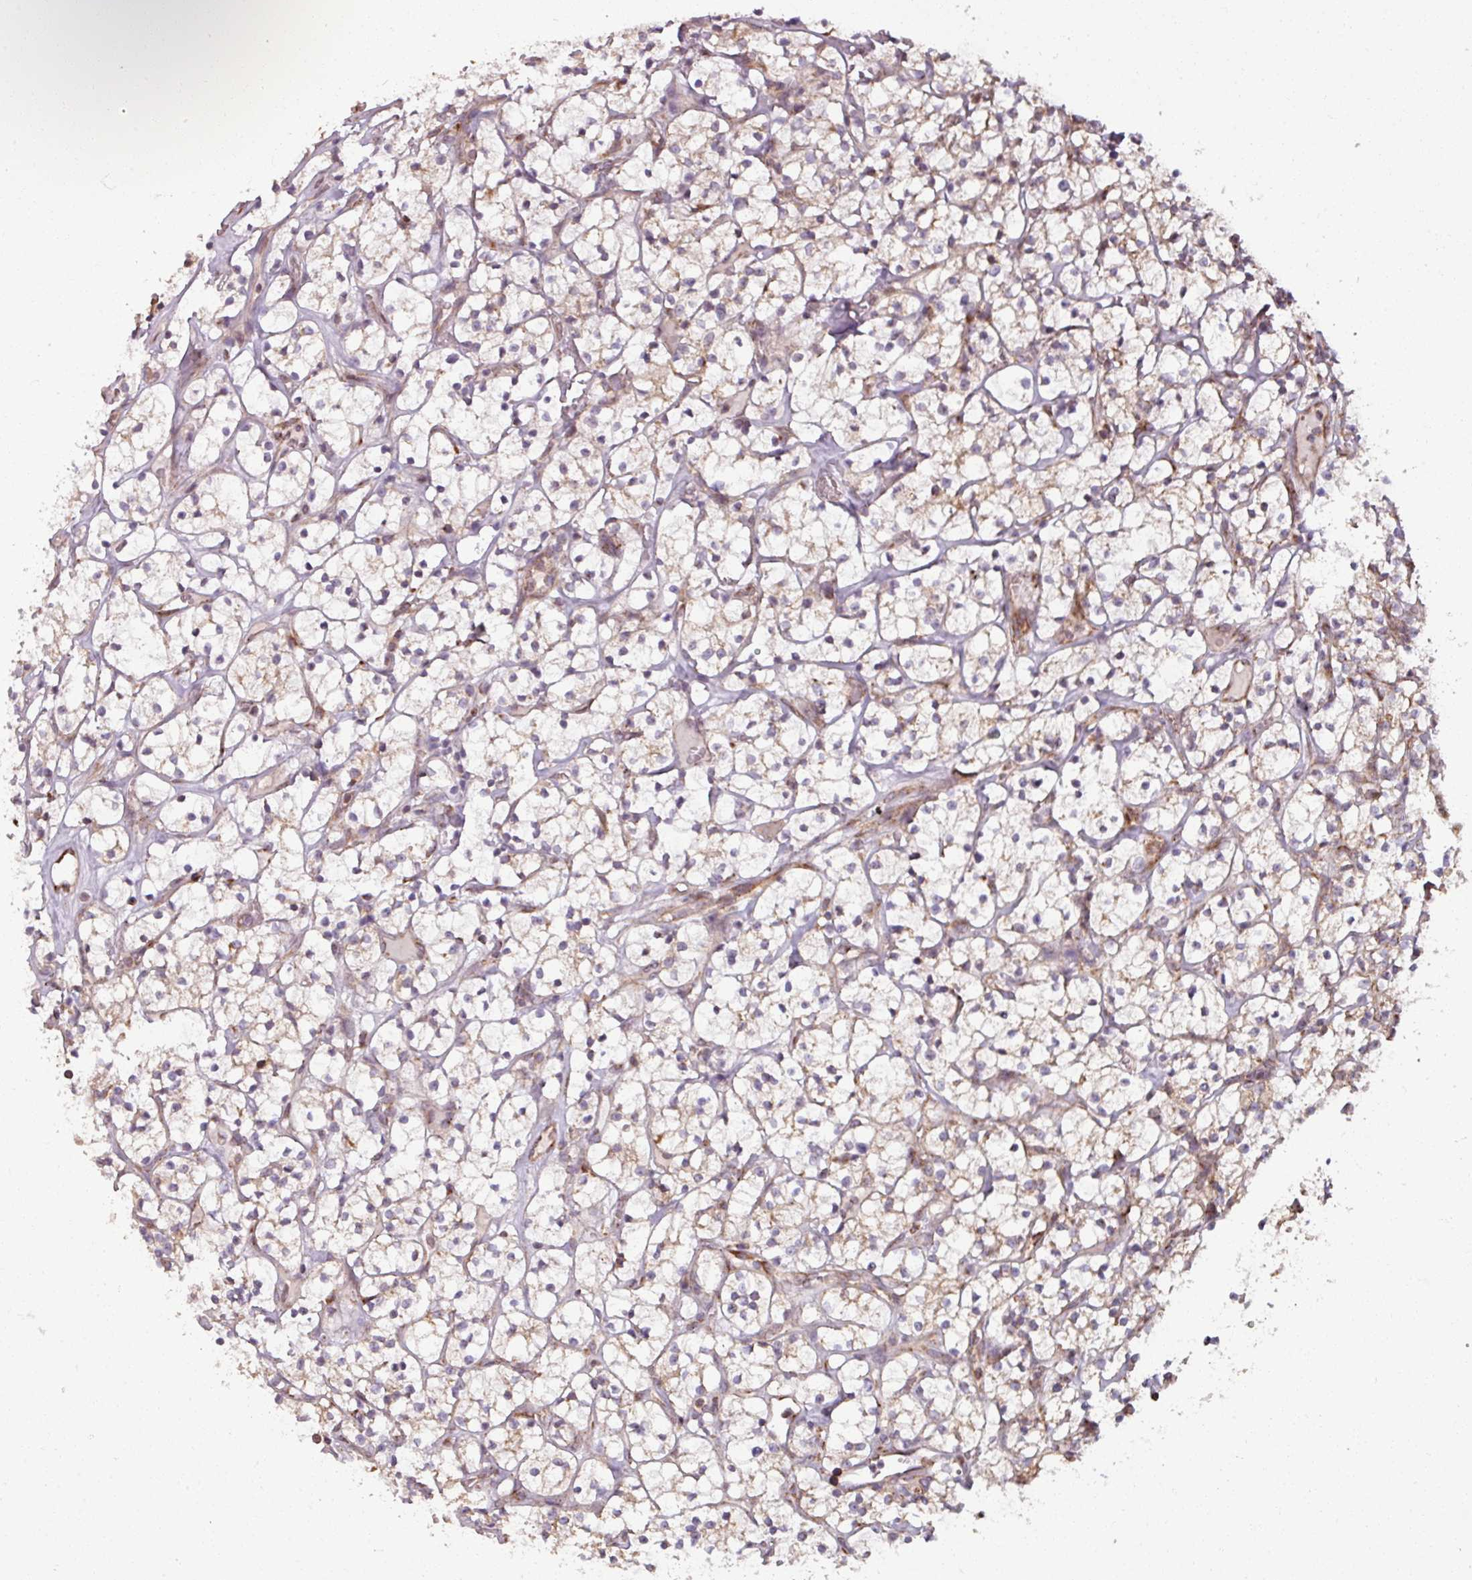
{"staining": {"intensity": "weak", "quantity": "25%-75%", "location": "cytoplasmic/membranous"}, "tissue": "renal cancer", "cell_type": "Tumor cells", "image_type": "cancer", "snomed": [{"axis": "morphology", "description": "Adenocarcinoma, NOS"}, {"axis": "topography", "description": "Kidney"}], "caption": "Protein staining of adenocarcinoma (renal) tissue displays weak cytoplasmic/membranous expression in about 25%-75% of tumor cells.", "gene": "MAGT1", "patient": {"sex": "female", "age": 64}}